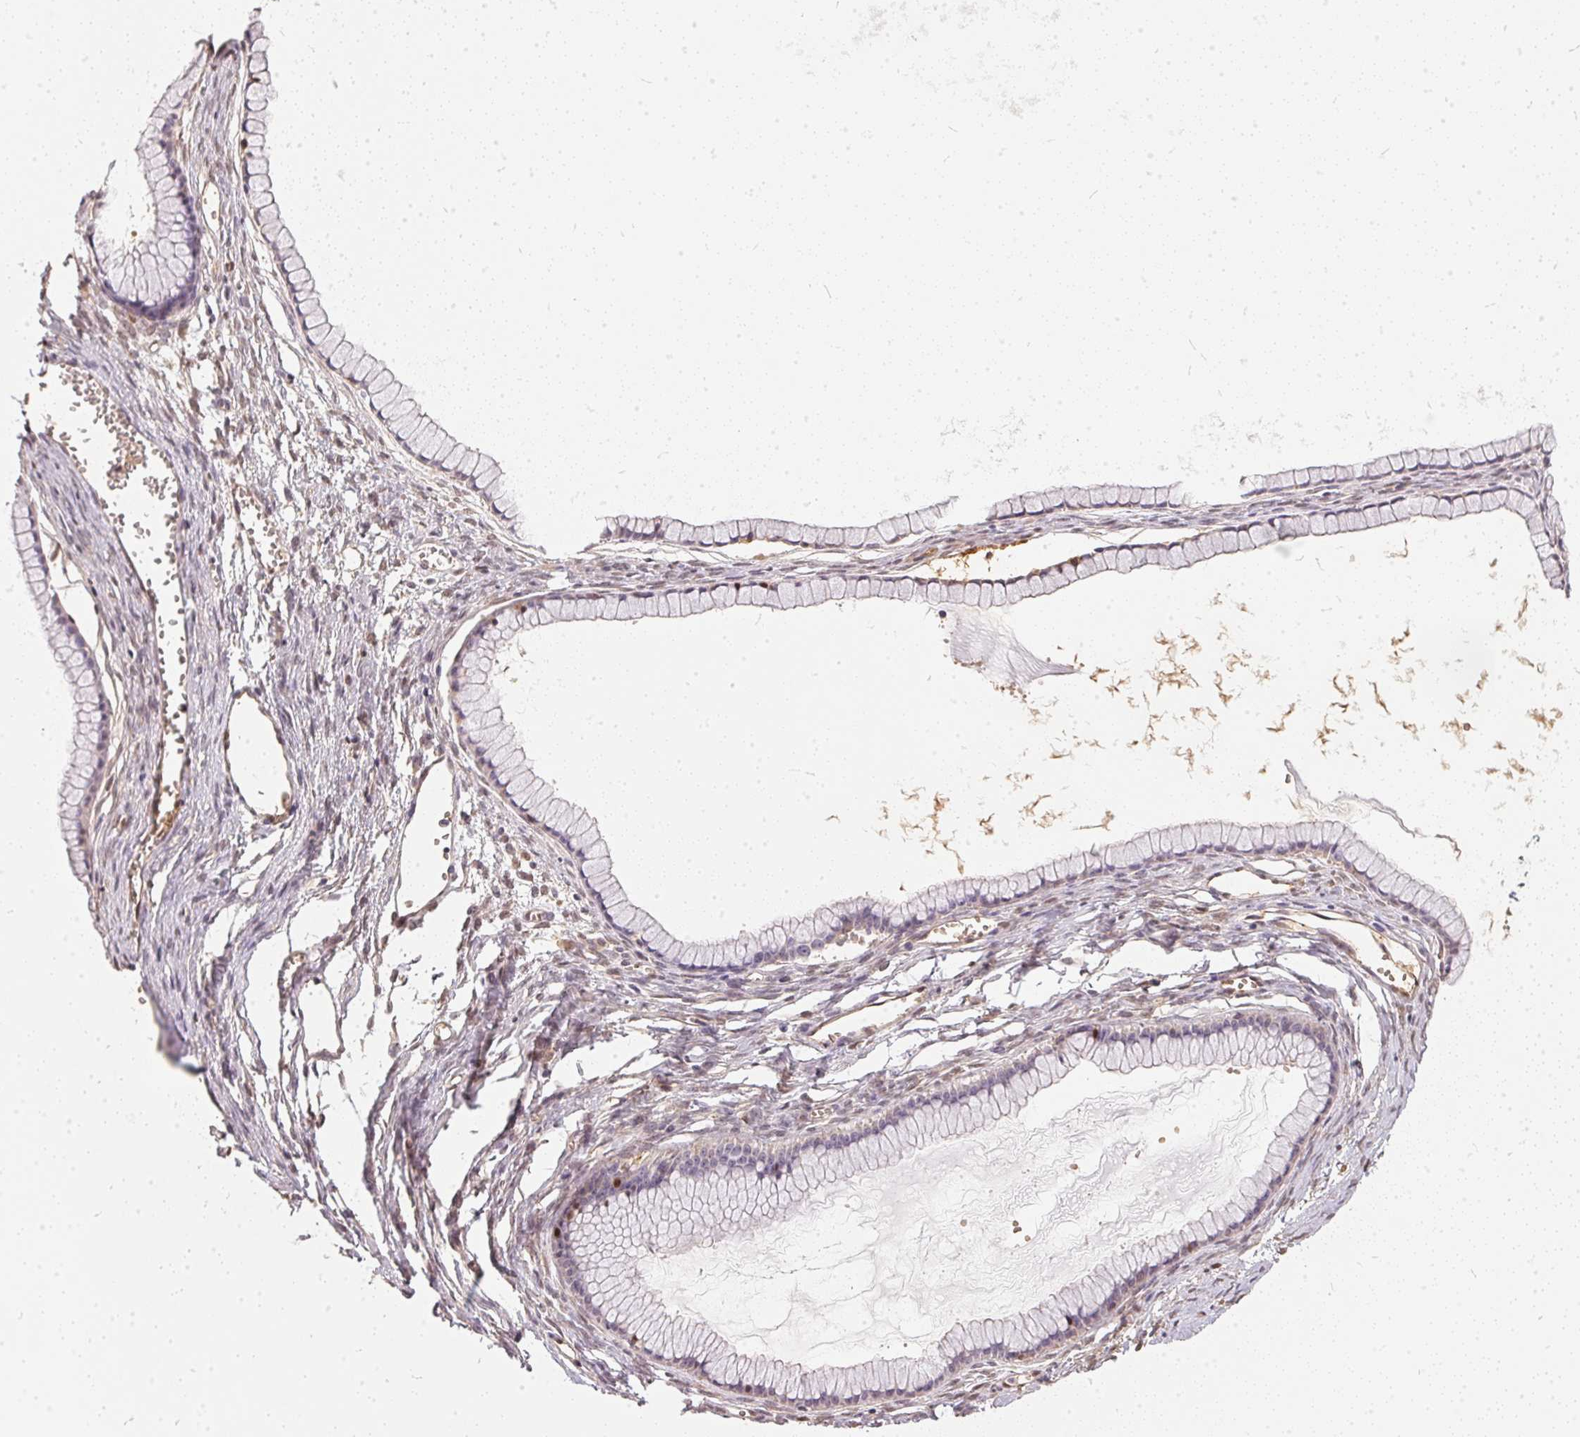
{"staining": {"intensity": "negative", "quantity": "none", "location": "none"}, "tissue": "ovarian cancer", "cell_type": "Tumor cells", "image_type": "cancer", "snomed": [{"axis": "morphology", "description": "Cystadenocarcinoma, mucinous, NOS"}, {"axis": "topography", "description": "Ovary"}], "caption": "An immunohistochemistry (IHC) photomicrograph of ovarian cancer (mucinous cystadenocarcinoma) is shown. There is no staining in tumor cells of ovarian cancer (mucinous cystadenocarcinoma). (DAB IHC with hematoxylin counter stain).", "gene": "BLMH", "patient": {"sex": "female", "age": 41}}